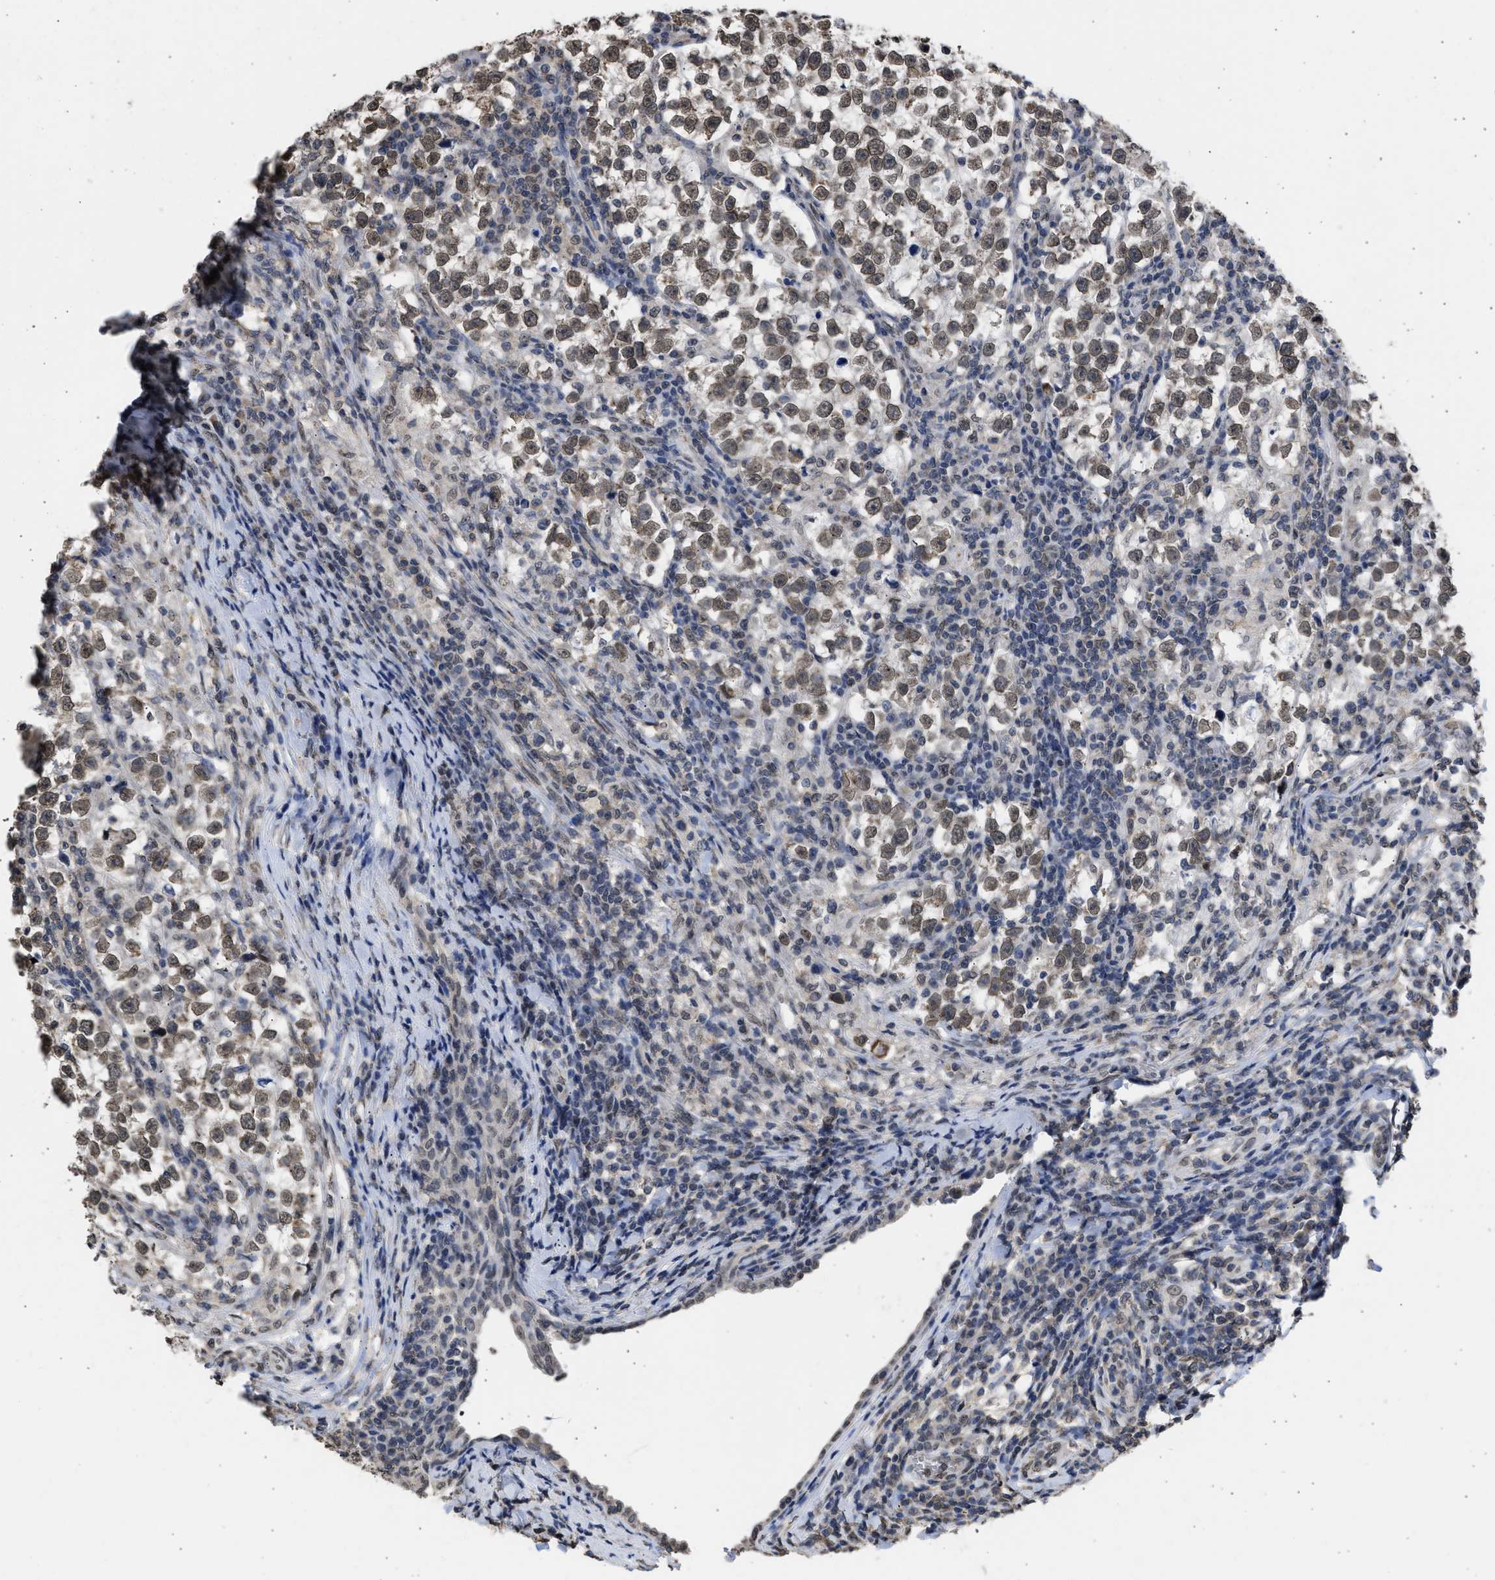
{"staining": {"intensity": "weak", "quantity": "25%-75%", "location": "cytoplasmic/membranous,nuclear"}, "tissue": "testis cancer", "cell_type": "Tumor cells", "image_type": "cancer", "snomed": [{"axis": "morphology", "description": "Normal tissue, NOS"}, {"axis": "morphology", "description": "Seminoma, NOS"}, {"axis": "topography", "description": "Testis"}], "caption": "Brown immunohistochemical staining in human testis seminoma exhibits weak cytoplasmic/membranous and nuclear staining in about 25%-75% of tumor cells.", "gene": "NUP35", "patient": {"sex": "male", "age": 43}}